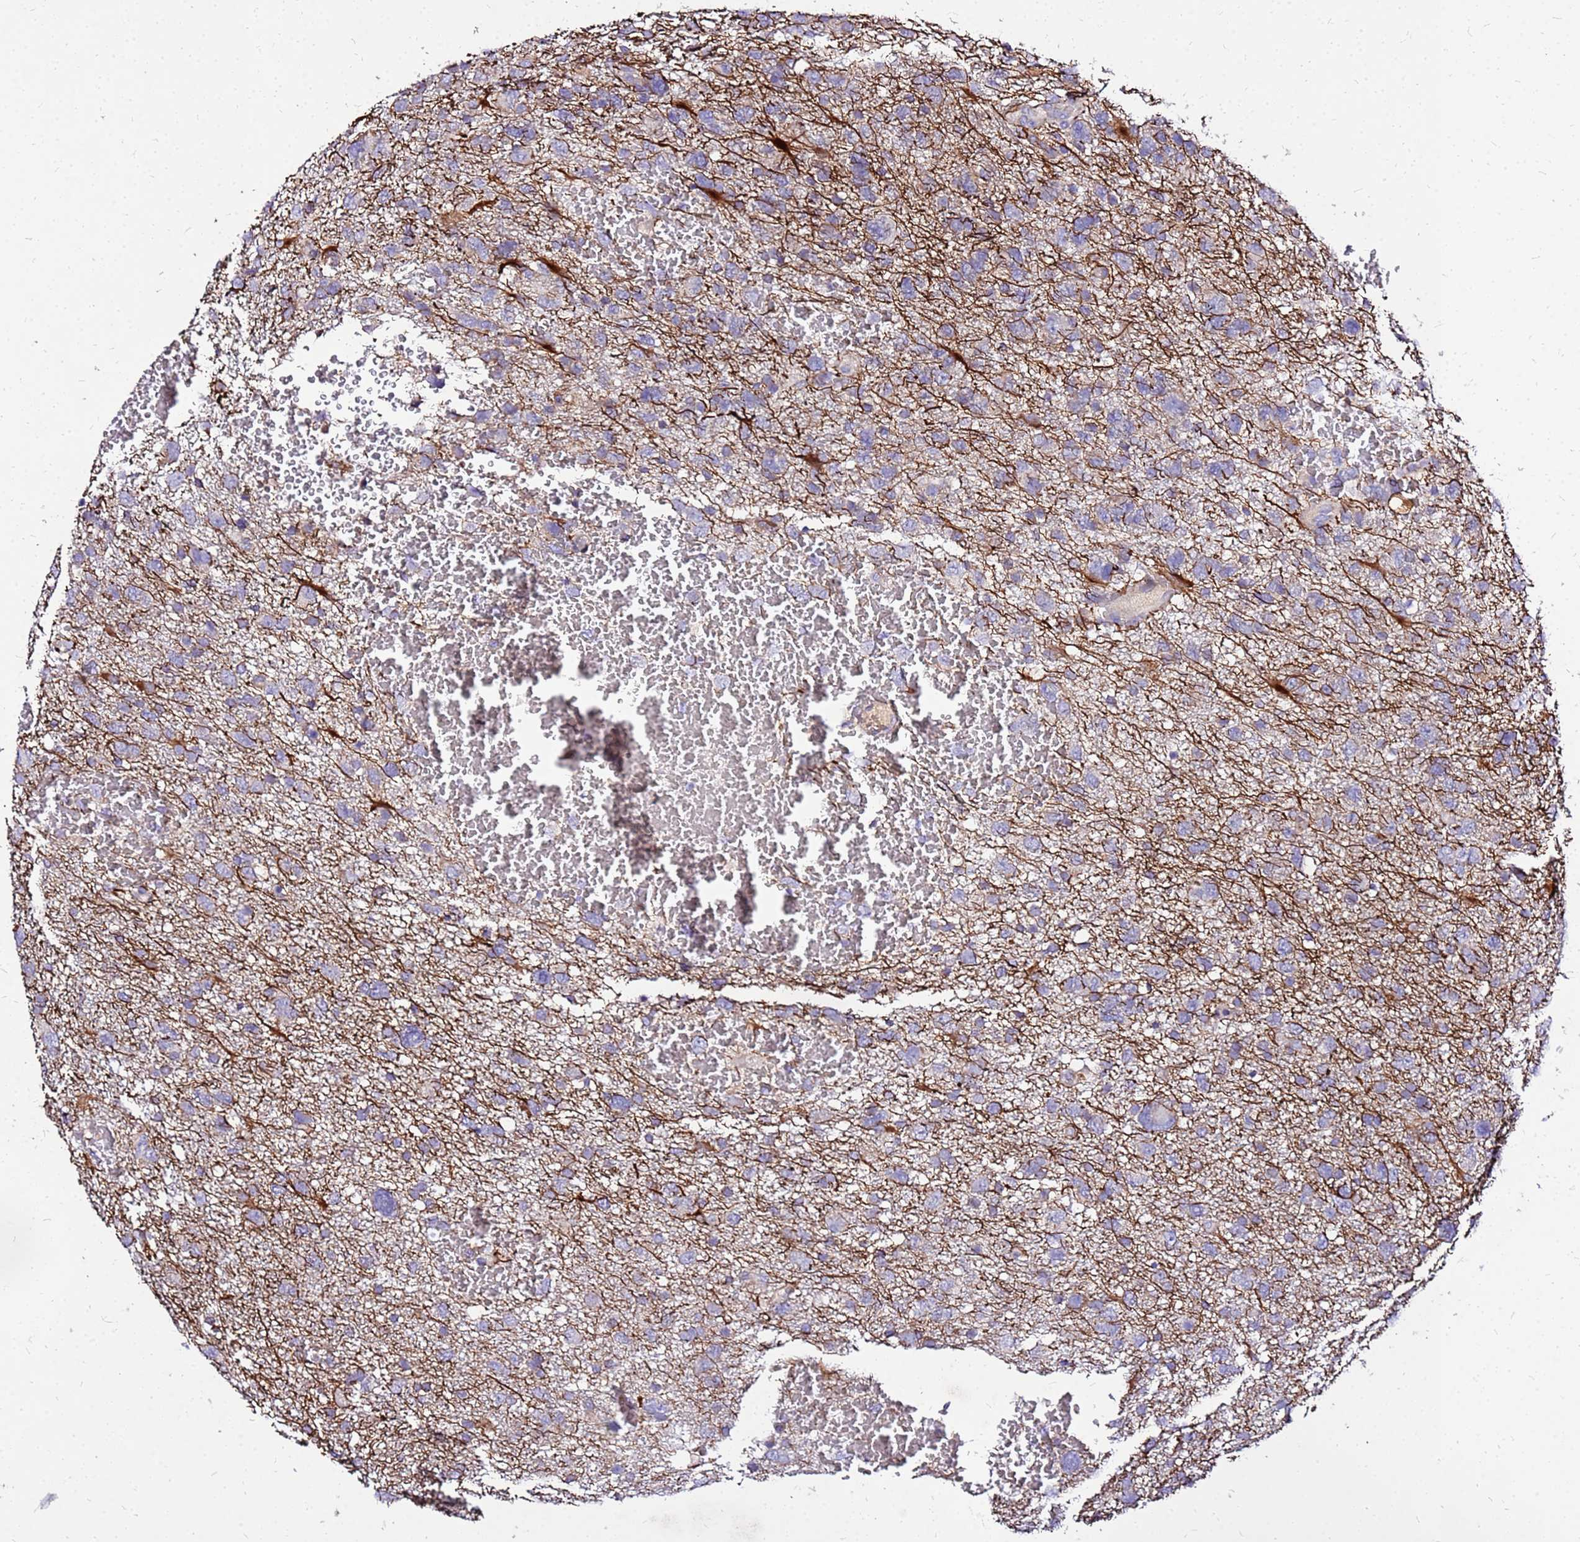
{"staining": {"intensity": "negative", "quantity": "none", "location": "none"}, "tissue": "glioma", "cell_type": "Tumor cells", "image_type": "cancer", "snomed": [{"axis": "morphology", "description": "Glioma, malignant, High grade"}, {"axis": "topography", "description": "Brain"}], "caption": "An image of malignant high-grade glioma stained for a protein demonstrates no brown staining in tumor cells.", "gene": "COX14", "patient": {"sex": "male", "age": 61}}